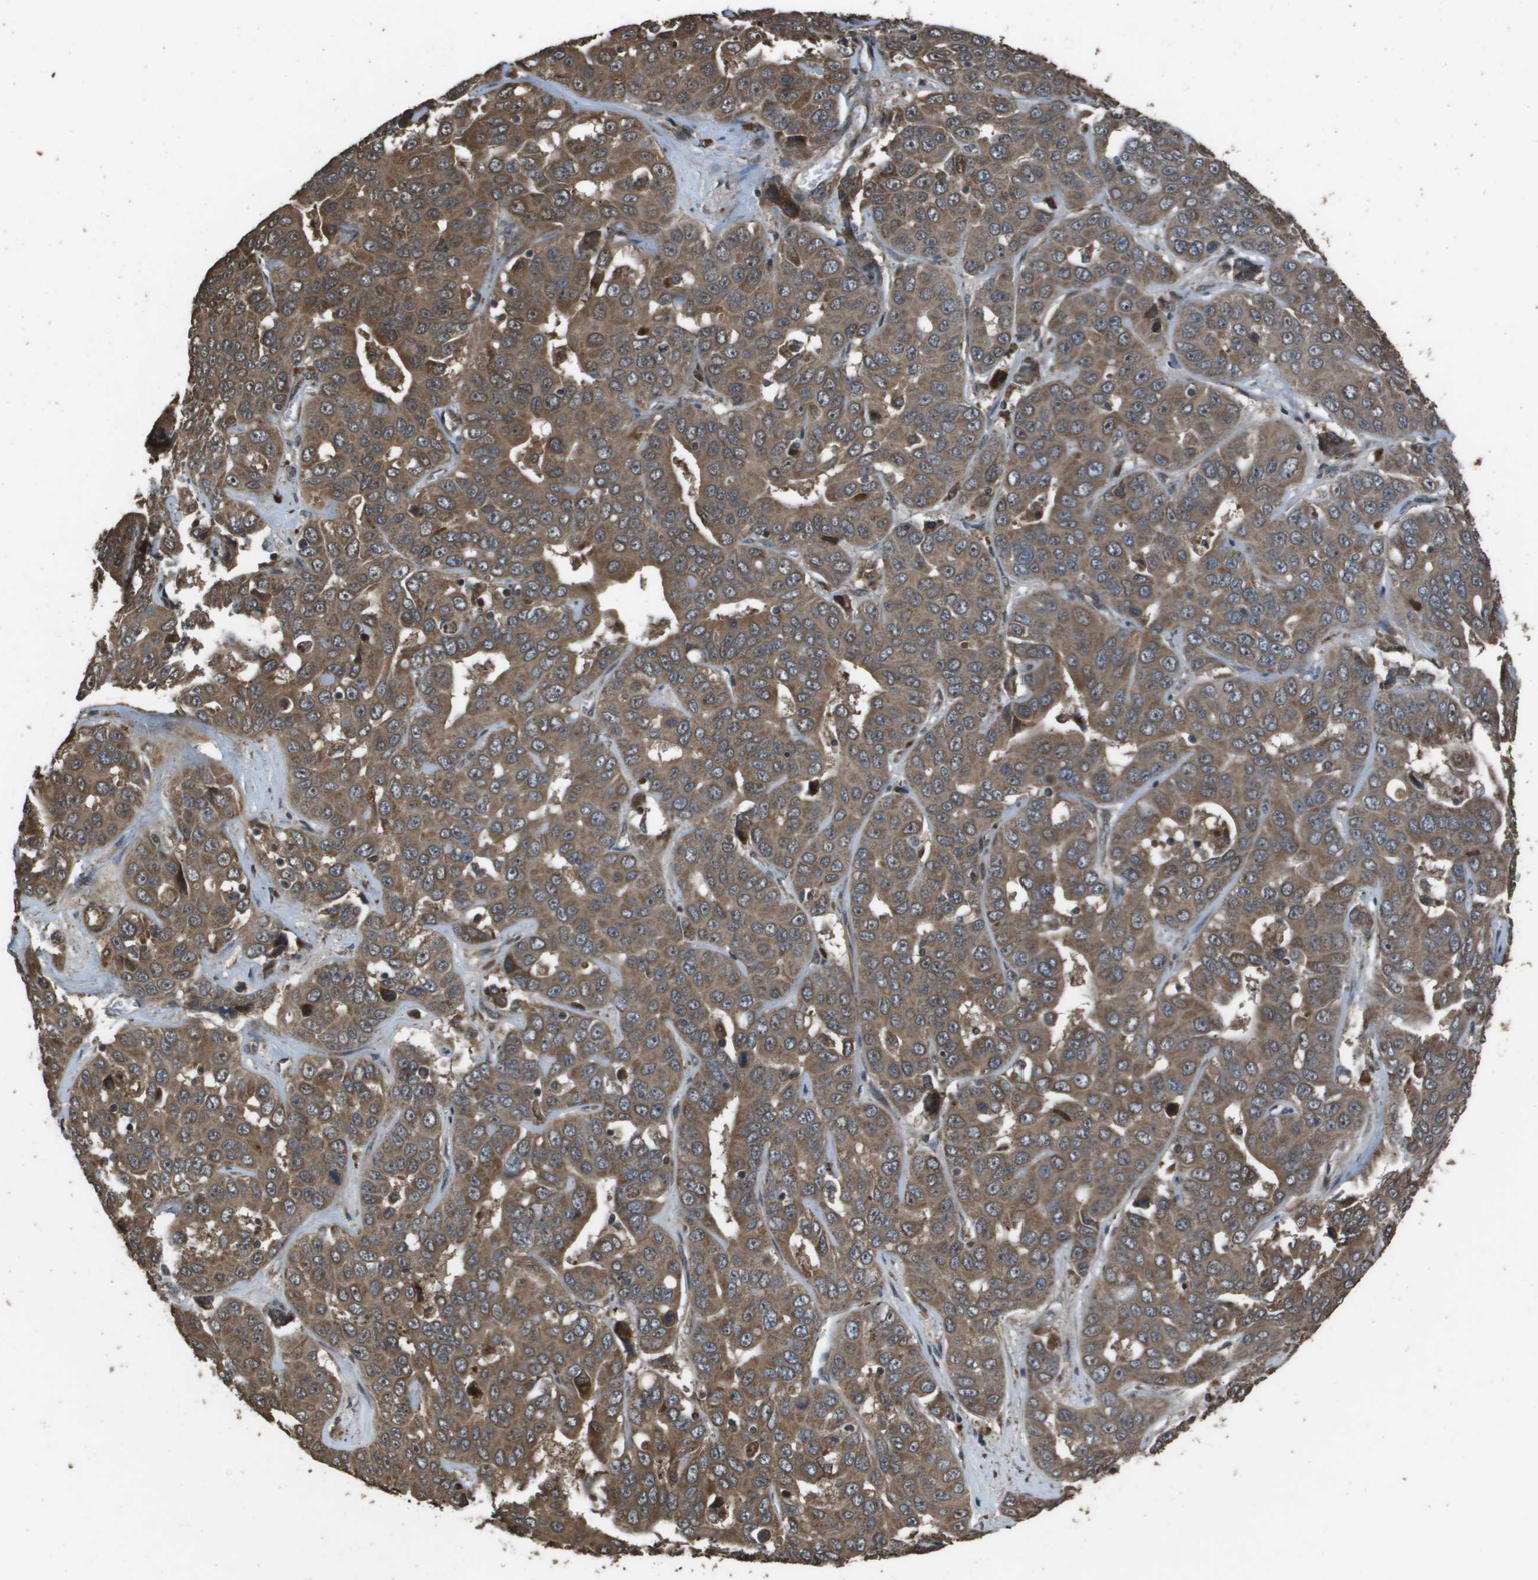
{"staining": {"intensity": "moderate", "quantity": ">75%", "location": "cytoplasmic/membranous"}, "tissue": "liver cancer", "cell_type": "Tumor cells", "image_type": "cancer", "snomed": [{"axis": "morphology", "description": "Cholangiocarcinoma"}, {"axis": "topography", "description": "Liver"}], "caption": "Immunohistochemical staining of liver cancer (cholangiocarcinoma) reveals medium levels of moderate cytoplasmic/membranous positivity in approximately >75% of tumor cells.", "gene": "FIG4", "patient": {"sex": "female", "age": 52}}